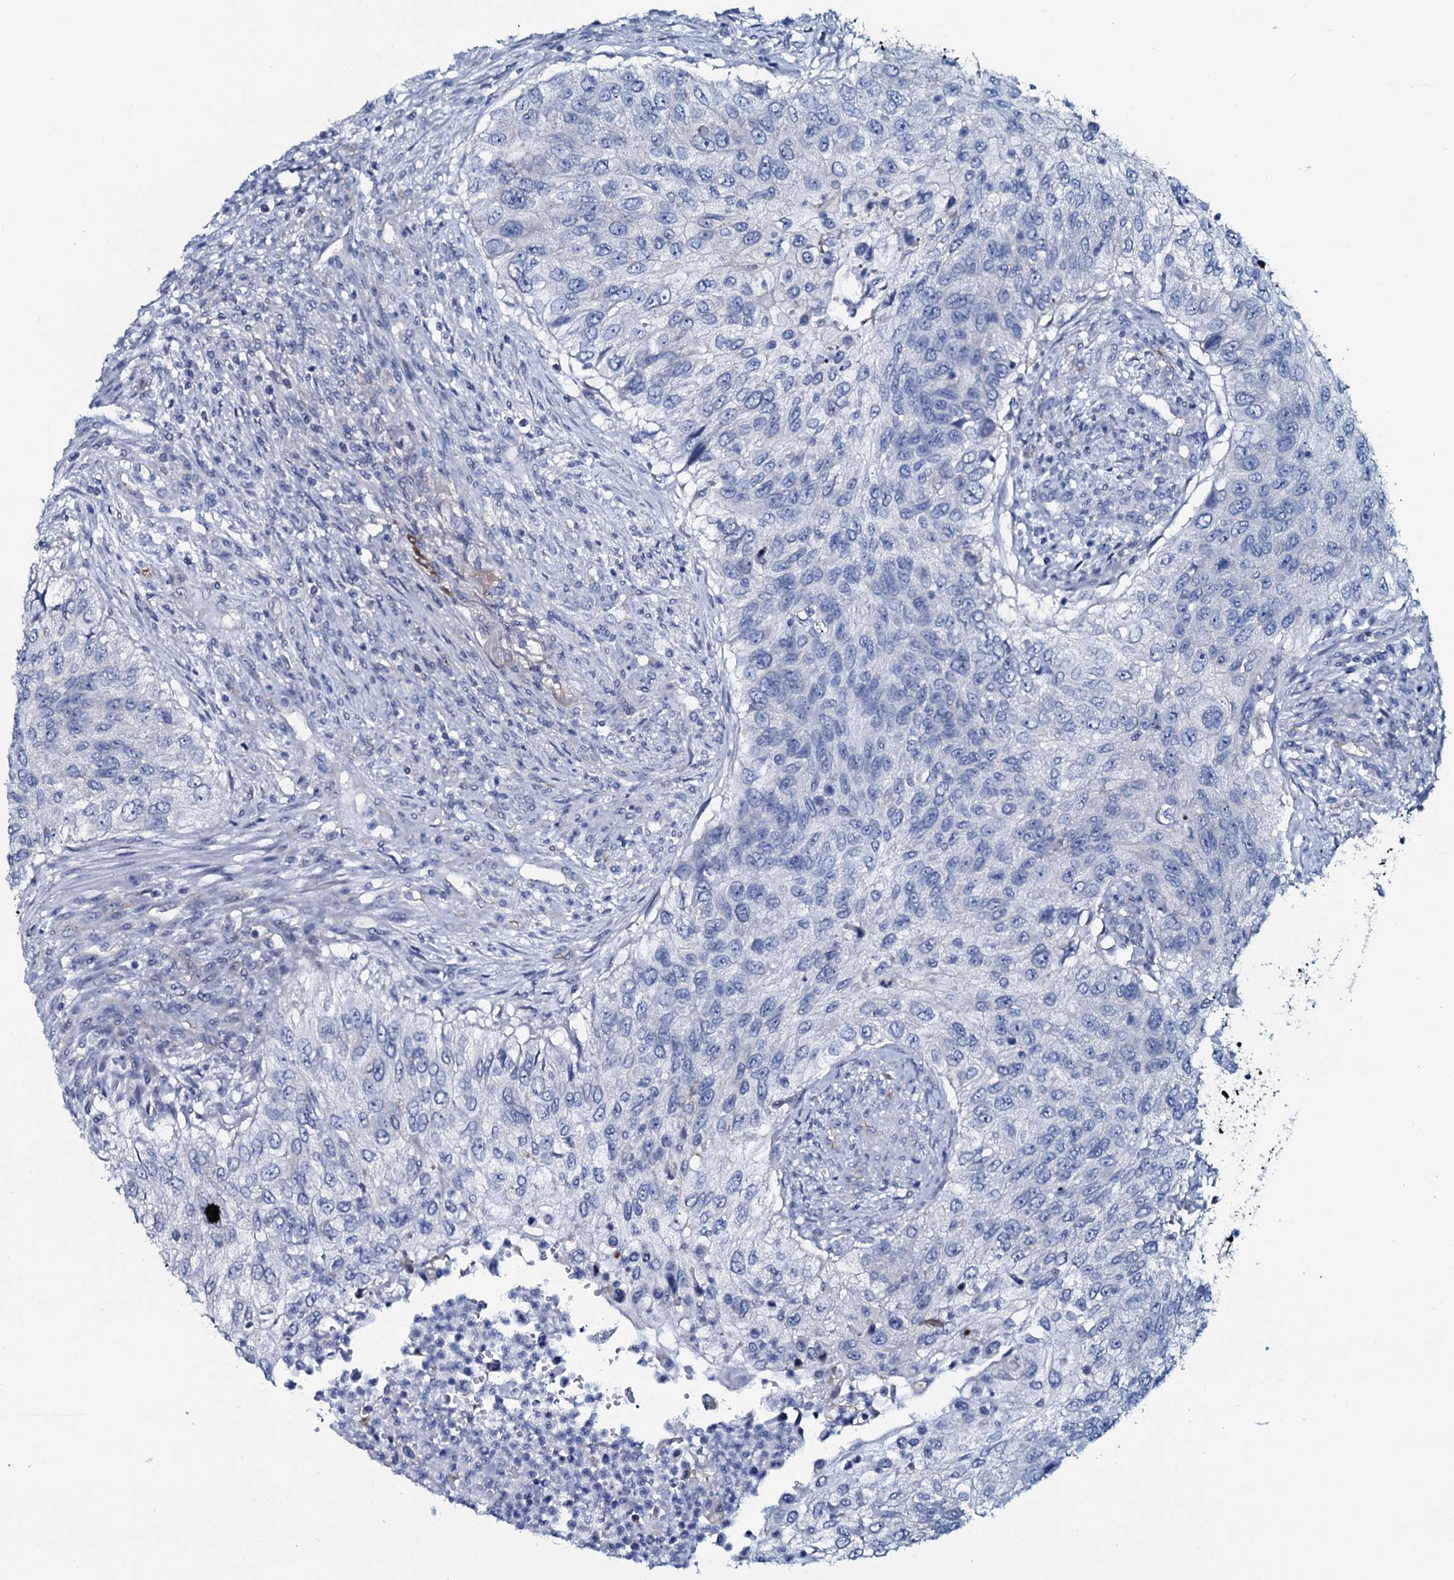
{"staining": {"intensity": "negative", "quantity": "none", "location": "none"}, "tissue": "urothelial cancer", "cell_type": "Tumor cells", "image_type": "cancer", "snomed": [{"axis": "morphology", "description": "Urothelial carcinoma, High grade"}, {"axis": "topography", "description": "Urinary bladder"}], "caption": "An IHC histopathology image of urothelial carcinoma (high-grade) is shown. There is no staining in tumor cells of urothelial carcinoma (high-grade).", "gene": "SLC4A7", "patient": {"sex": "female", "age": 60}}